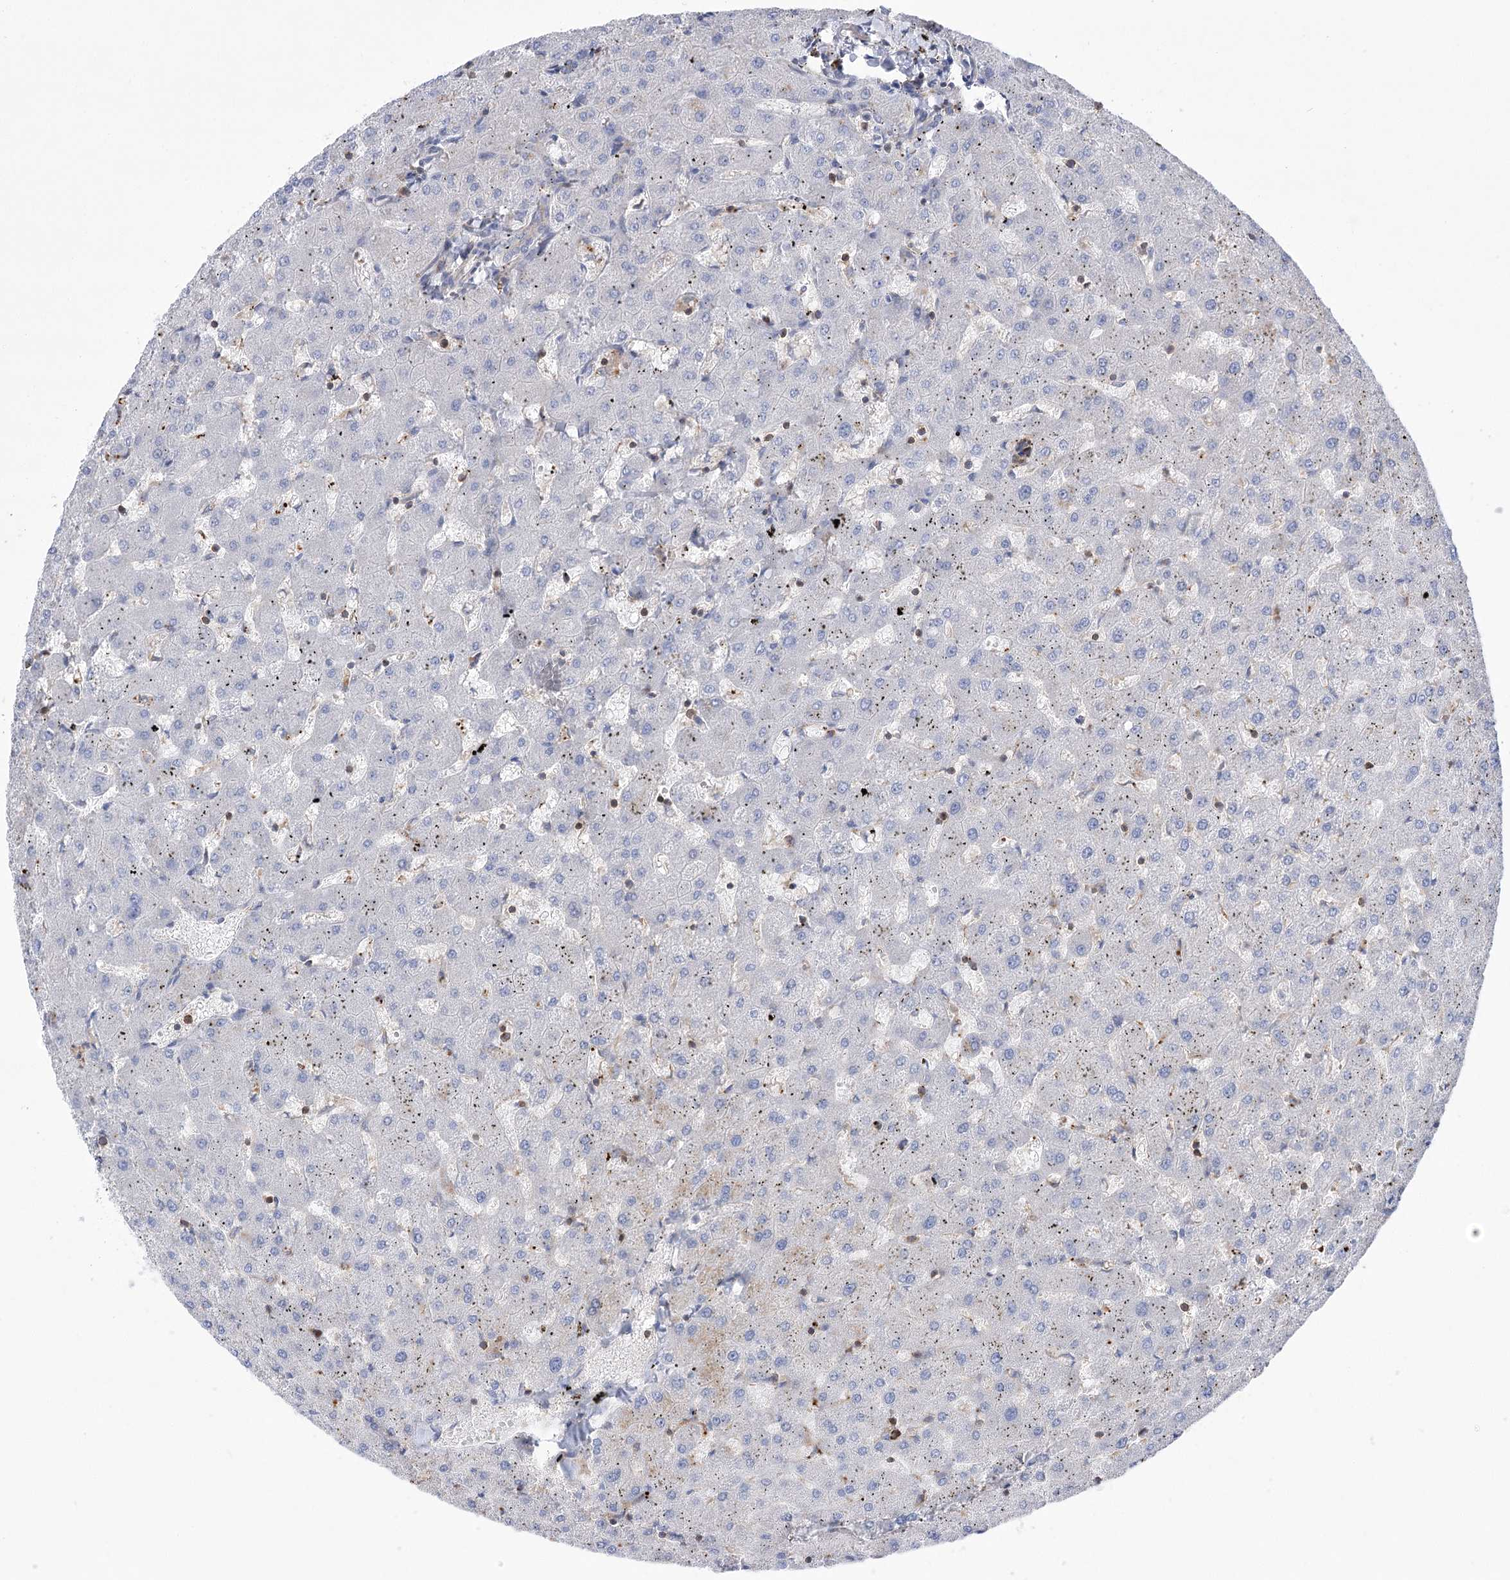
{"staining": {"intensity": "moderate", "quantity": "<25%", "location": "cytoplasmic/membranous"}, "tissue": "liver", "cell_type": "Cholangiocytes", "image_type": "normal", "snomed": [{"axis": "morphology", "description": "Normal tissue, NOS"}, {"axis": "topography", "description": "Liver"}], "caption": "High-magnification brightfield microscopy of unremarkable liver stained with DAB (brown) and counterstained with hematoxylin (blue). cholangiocytes exhibit moderate cytoplasmic/membranous staining is seen in about<25% of cells.", "gene": "VPS37B", "patient": {"sex": "female", "age": 63}}